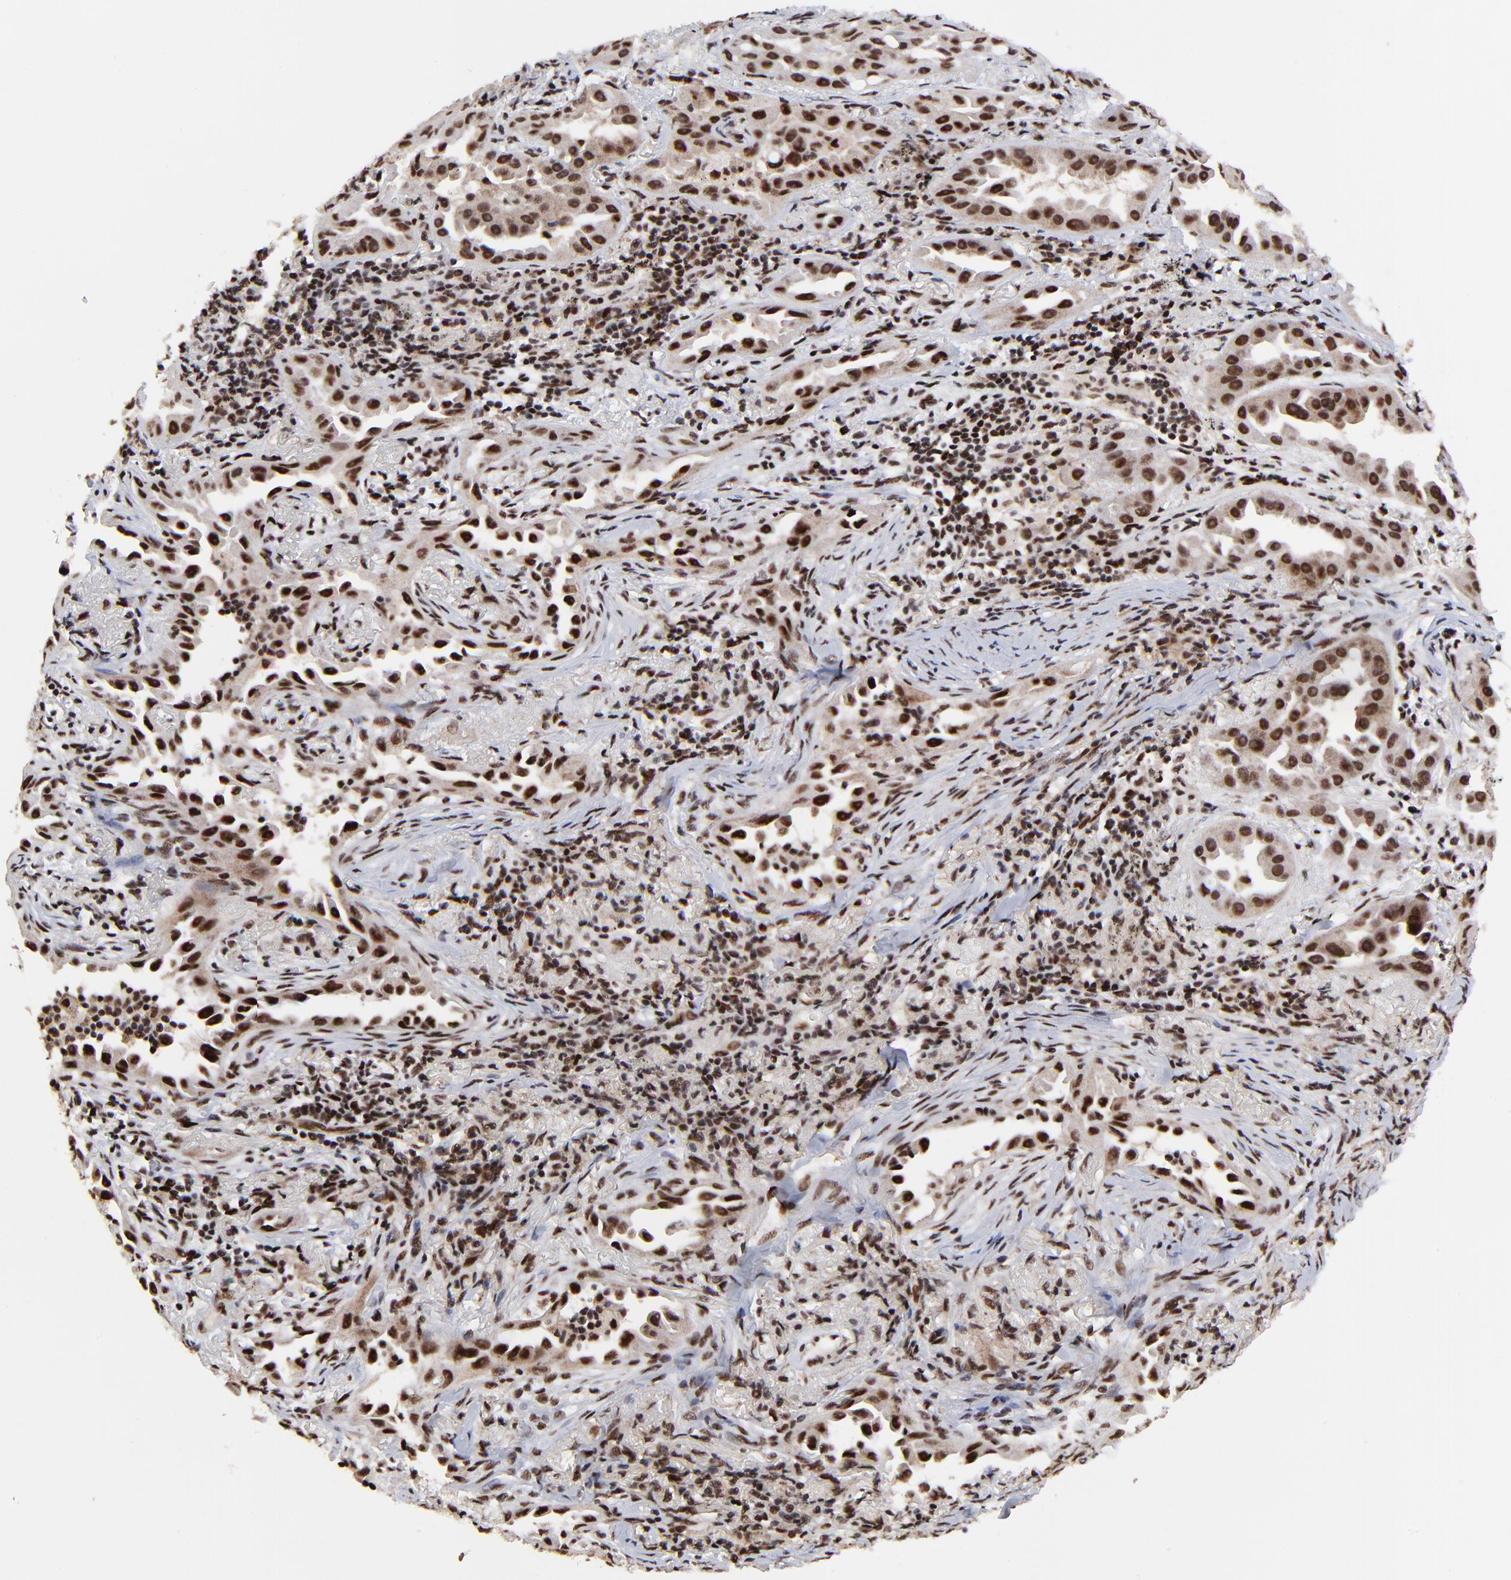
{"staining": {"intensity": "strong", "quantity": ">75%", "location": "nuclear"}, "tissue": "lung cancer", "cell_type": "Tumor cells", "image_type": "cancer", "snomed": [{"axis": "morphology", "description": "Normal tissue, NOS"}, {"axis": "morphology", "description": "Adenocarcinoma, NOS"}, {"axis": "topography", "description": "Bronchus"}], "caption": "Immunohistochemistry (IHC) (DAB (3,3'-diaminobenzidine)) staining of human lung cancer (adenocarcinoma) shows strong nuclear protein positivity in approximately >75% of tumor cells.", "gene": "RBM22", "patient": {"sex": "male", "age": 68}}